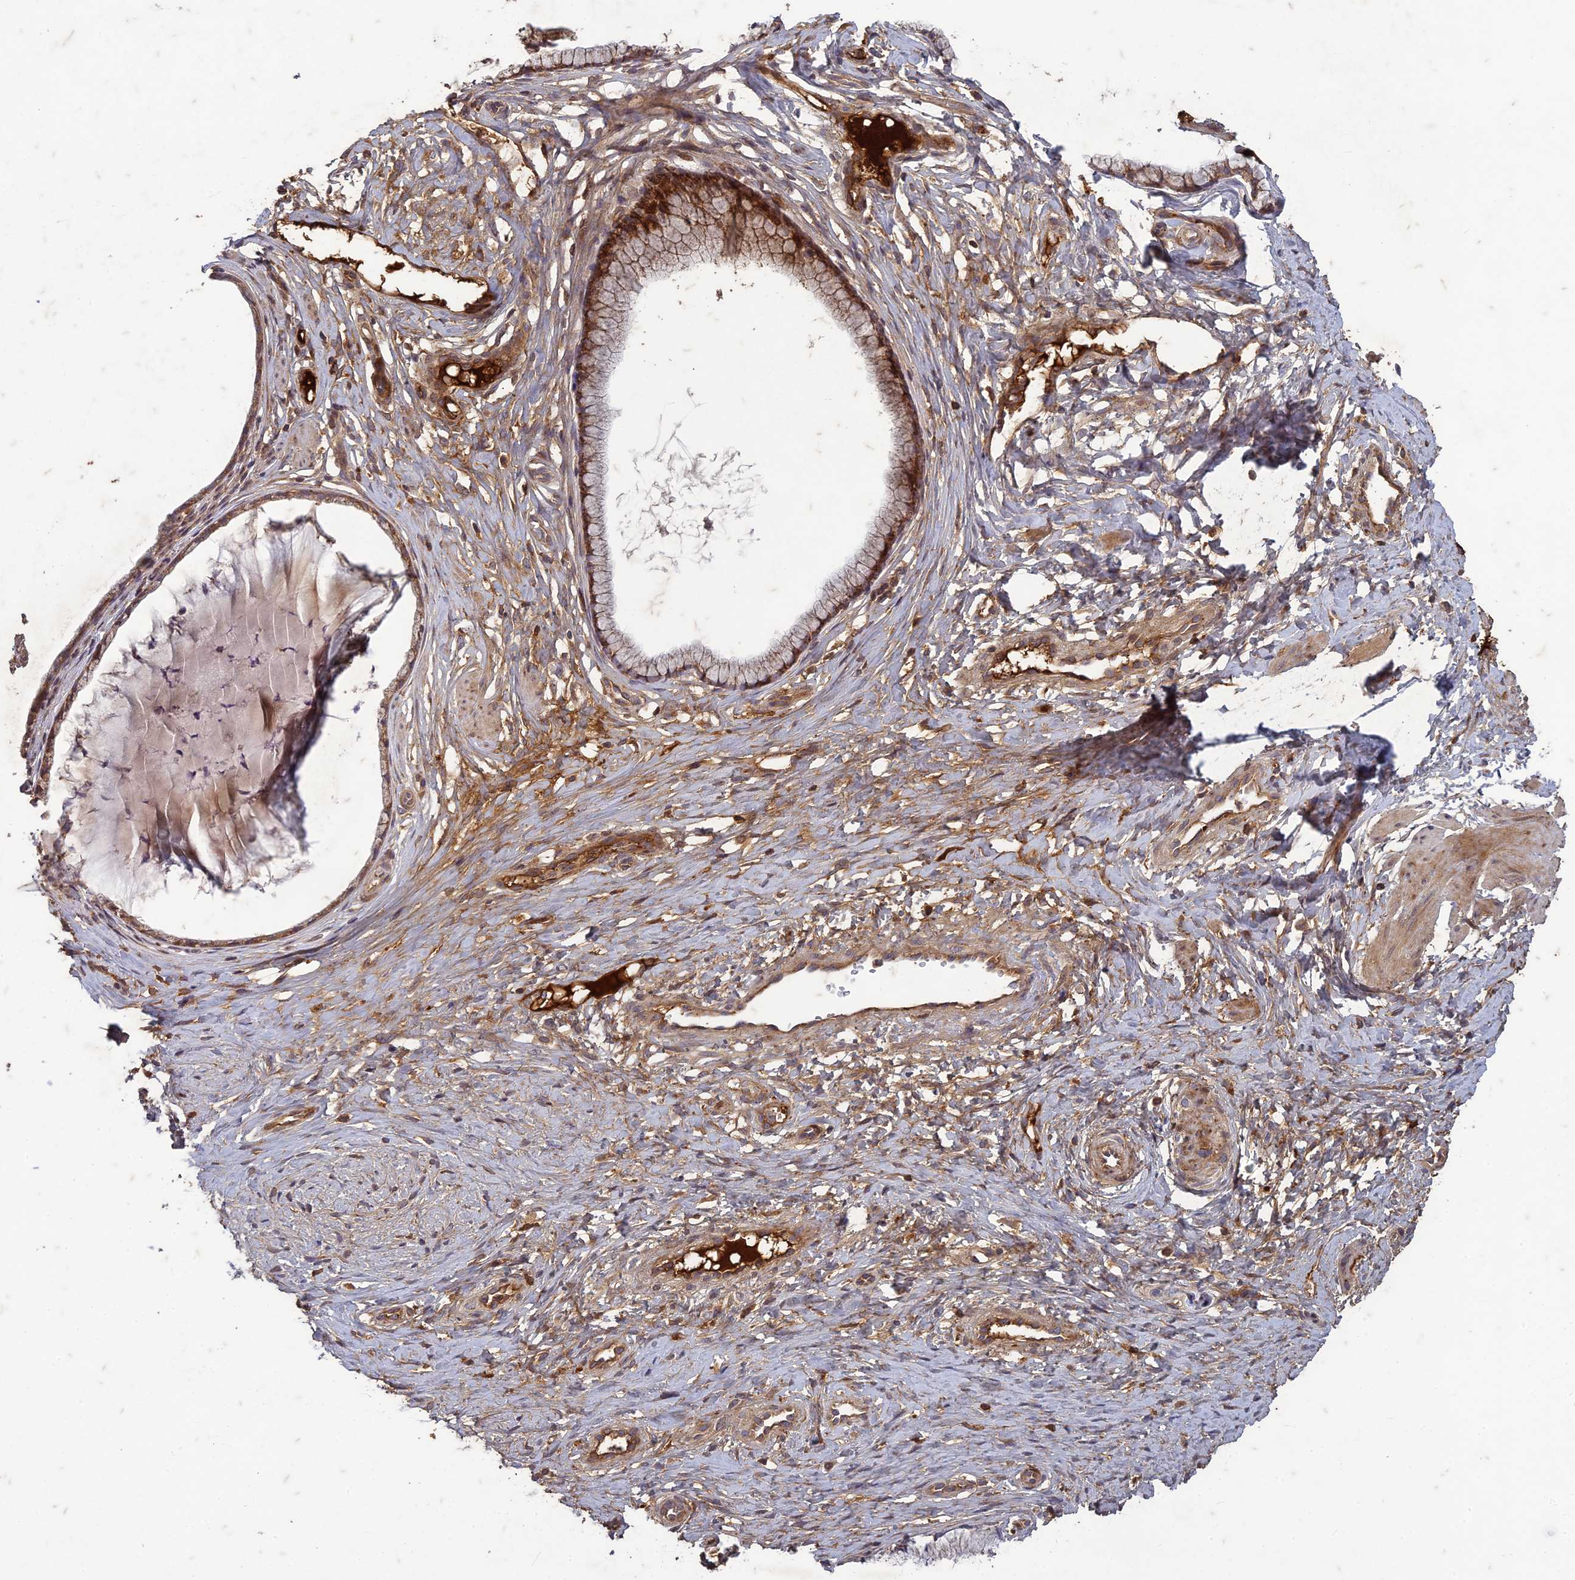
{"staining": {"intensity": "moderate", "quantity": ">75%", "location": "cytoplasmic/membranous"}, "tissue": "cervix", "cell_type": "Glandular cells", "image_type": "normal", "snomed": [{"axis": "morphology", "description": "Normal tissue, NOS"}, {"axis": "topography", "description": "Cervix"}], "caption": "The photomicrograph reveals a brown stain indicating the presence of a protein in the cytoplasmic/membranous of glandular cells in cervix.", "gene": "TCF25", "patient": {"sex": "female", "age": 36}}